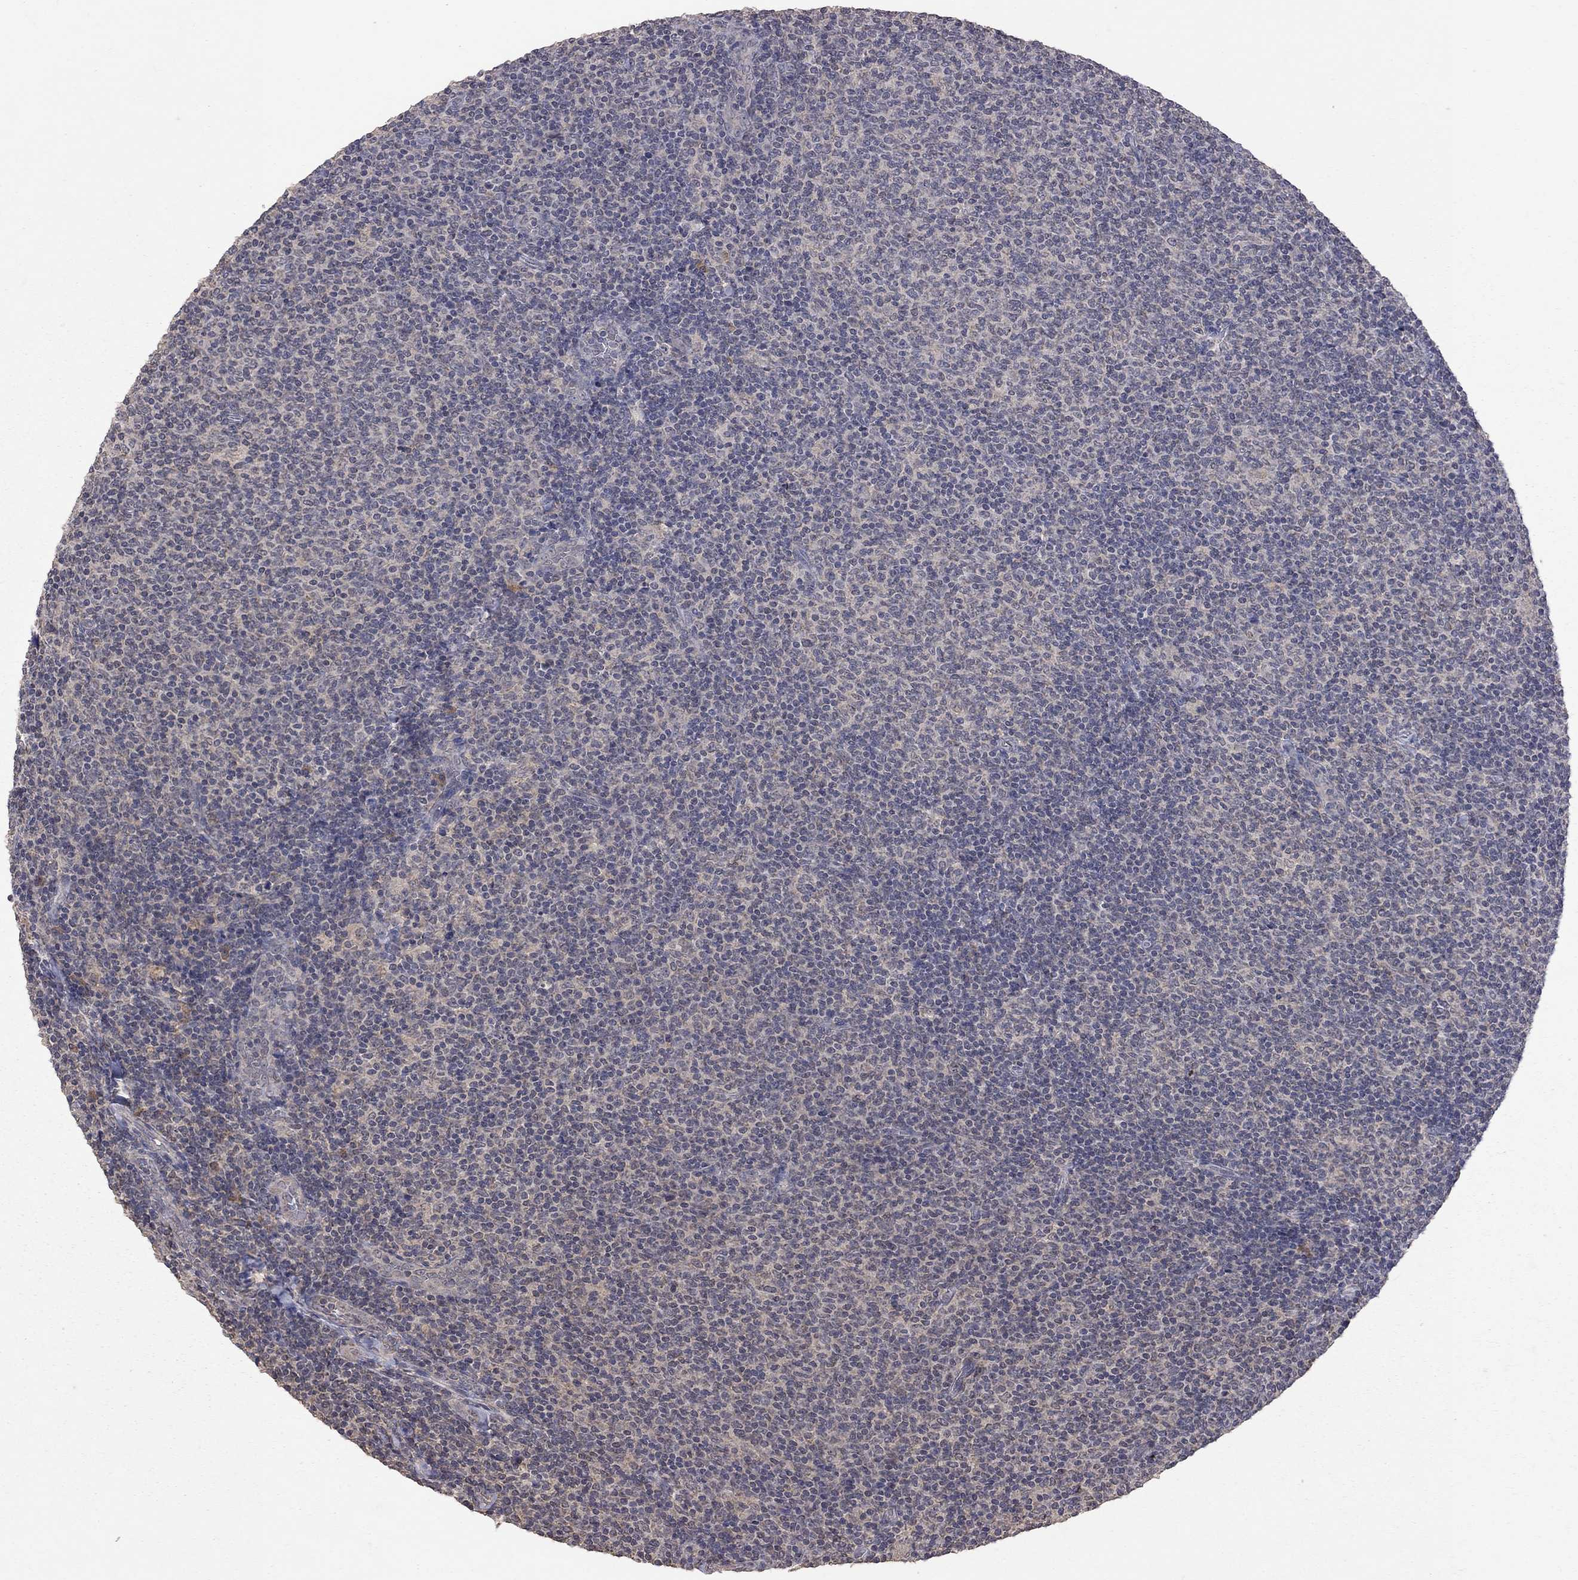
{"staining": {"intensity": "negative", "quantity": "none", "location": "none"}, "tissue": "lymphoma", "cell_type": "Tumor cells", "image_type": "cancer", "snomed": [{"axis": "morphology", "description": "Malignant lymphoma, non-Hodgkin's type, Low grade"}, {"axis": "topography", "description": "Lymph node"}], "caption": "A histopathology image of human lymphoma is negative for staining in tumor cells.", "gene": "HTR6", "patient": {"sex": "male", "age": 52}}